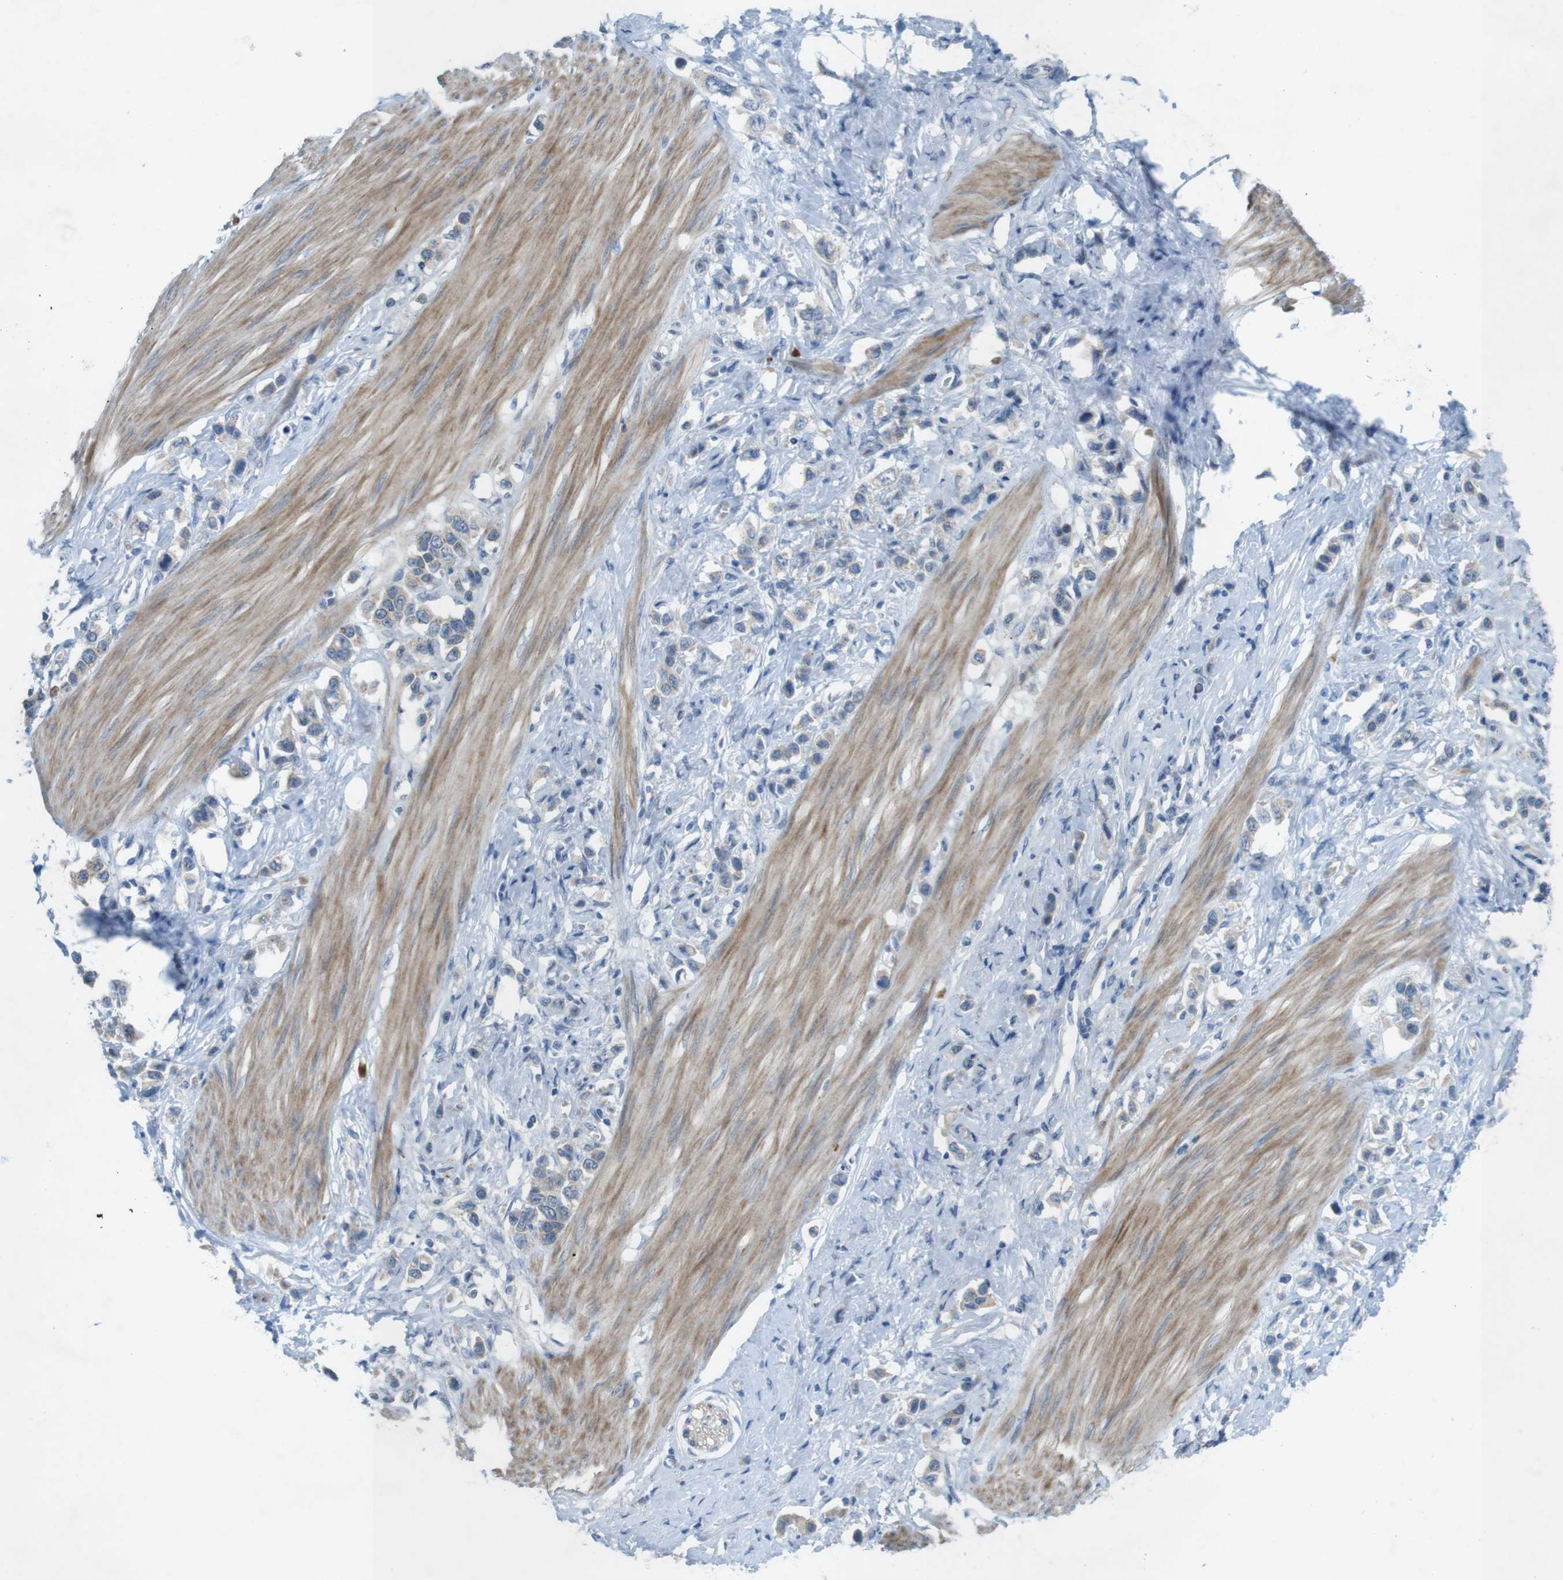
{"staining": {"intensity": "negative", "quantity": "none", "location": "none"}, "tissue": "stomach cancer", "cell_type": "Tumor cells", "image_type": "cancer", "snomed": [{"axis": "morphology", "description": "Adenocarcinoma, NOS"}, {"axis": "topography", "description": "Stomach"}], "caption": "High magnification brightfield microscopy of stomach adenocarcinoma stained with DAB (brown) and counterstained with hematoxylin (blue): tumor cells show no significant expression.", "gene": "TYW1", "patient": {"sex": "female", "age": 65}}